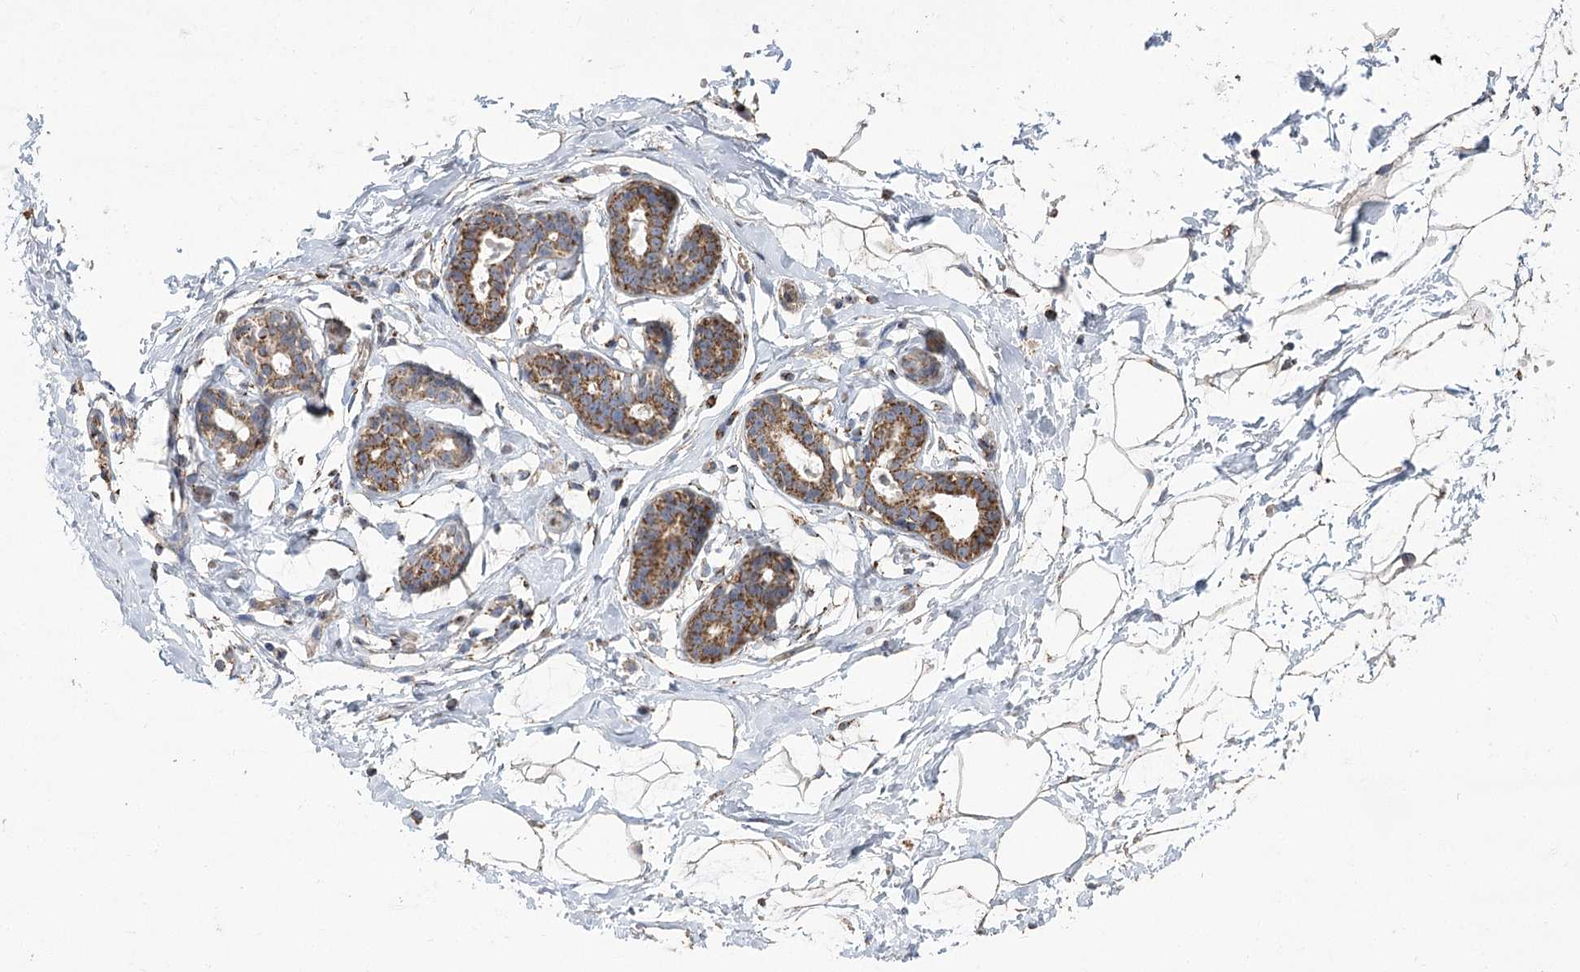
{"staining": {"intensity": "weak", "quantity": "25%-75%", "location": "cytoplasmic/membranous"}, "tissue": "breast", "cell_type": "Adipocytes", "image_type": "normal", "snomed": [{"axis": "morphology", "description": "Normal tissue, NOS"}, {"axis": "topography", "description": "Breast"}], "caption": "Adipocytes show weak cytoplasmic/membranous positivity in about 25%-75% of cells in unremarkable breast.", "gene": "RANBP3L", "patient": {"sex": "female", "age": 23}}